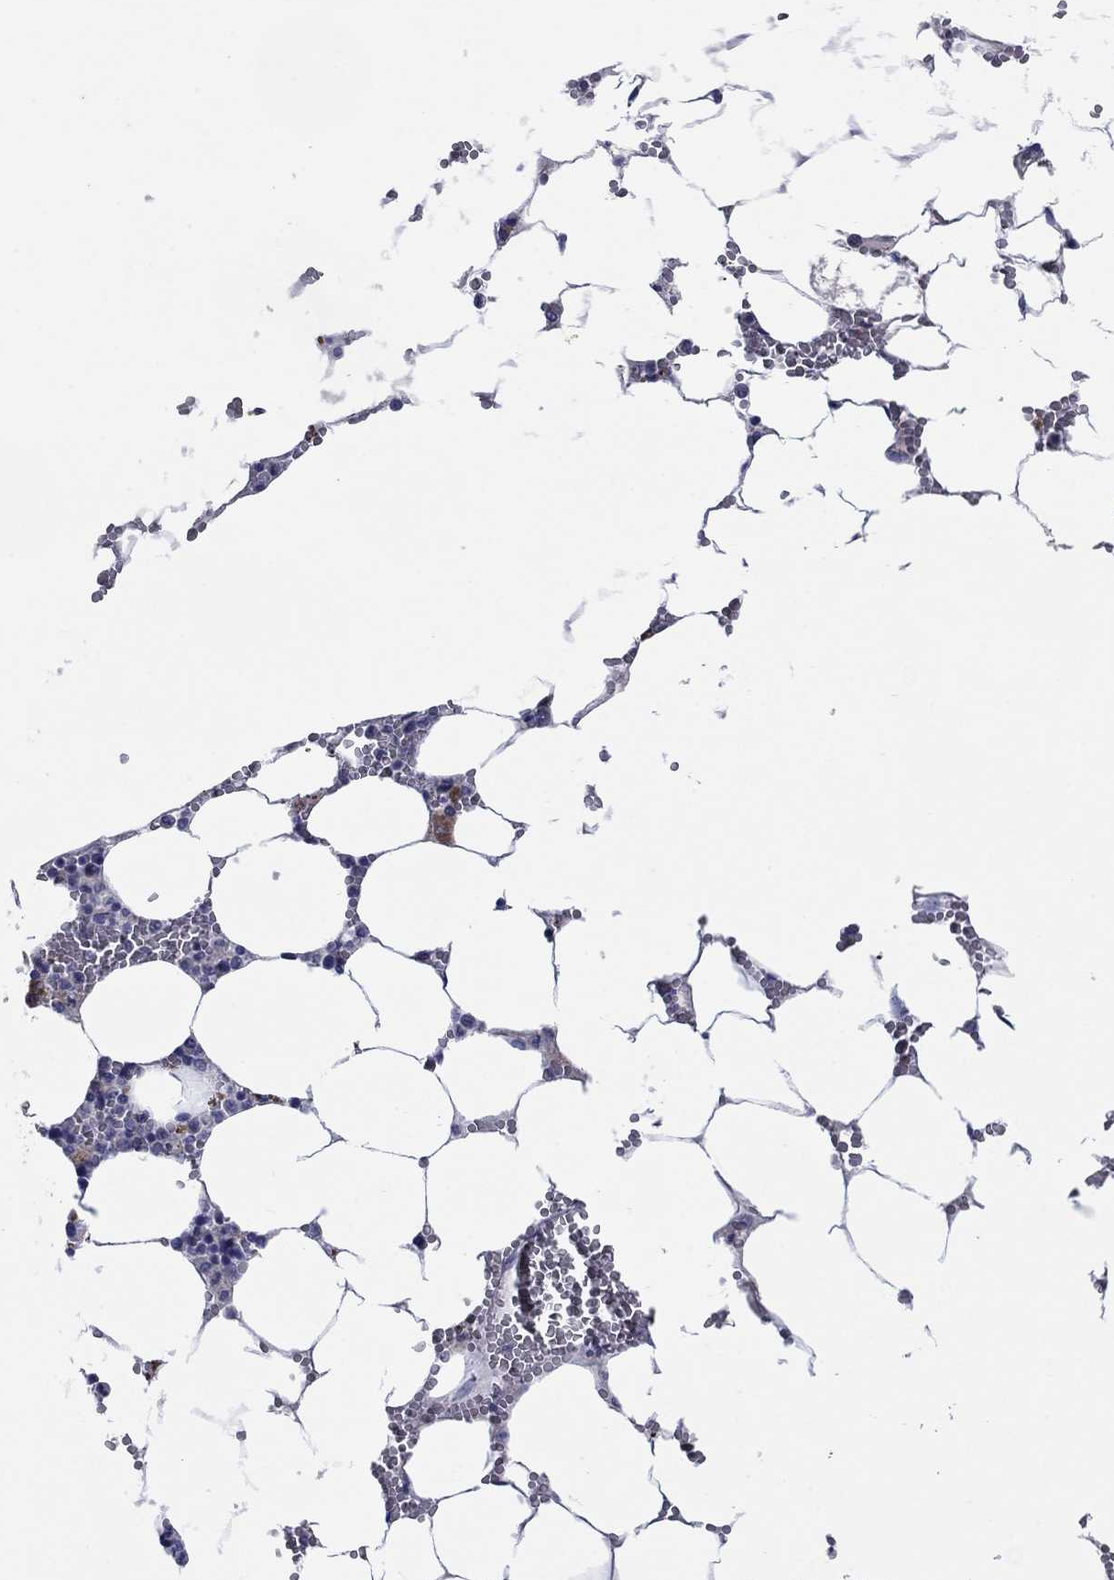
{"staining": {"intensity": "moderate", "quantity": "<25%", "location": "cytoplasmic/membranous"}, "tissue": "bone marrow", "cell_type": "Hematopoietic cells", "image_type": "normal", "snomed": [{"axis": "morphology", "description": "Normal tissue, NOS"}, {"axis": "topography", "description": "Bone marrow"}], "caption": "The micrograph demonstrates a brown stain indicating the presence of a protein in the cytoplasmic/membranous of hematopoietic cells in bone marrow. (Brightfield microscopy of DAB IHC at high magnification).", "gene": "PLCL2", "patient": {"sex": "female", "age": 64}}